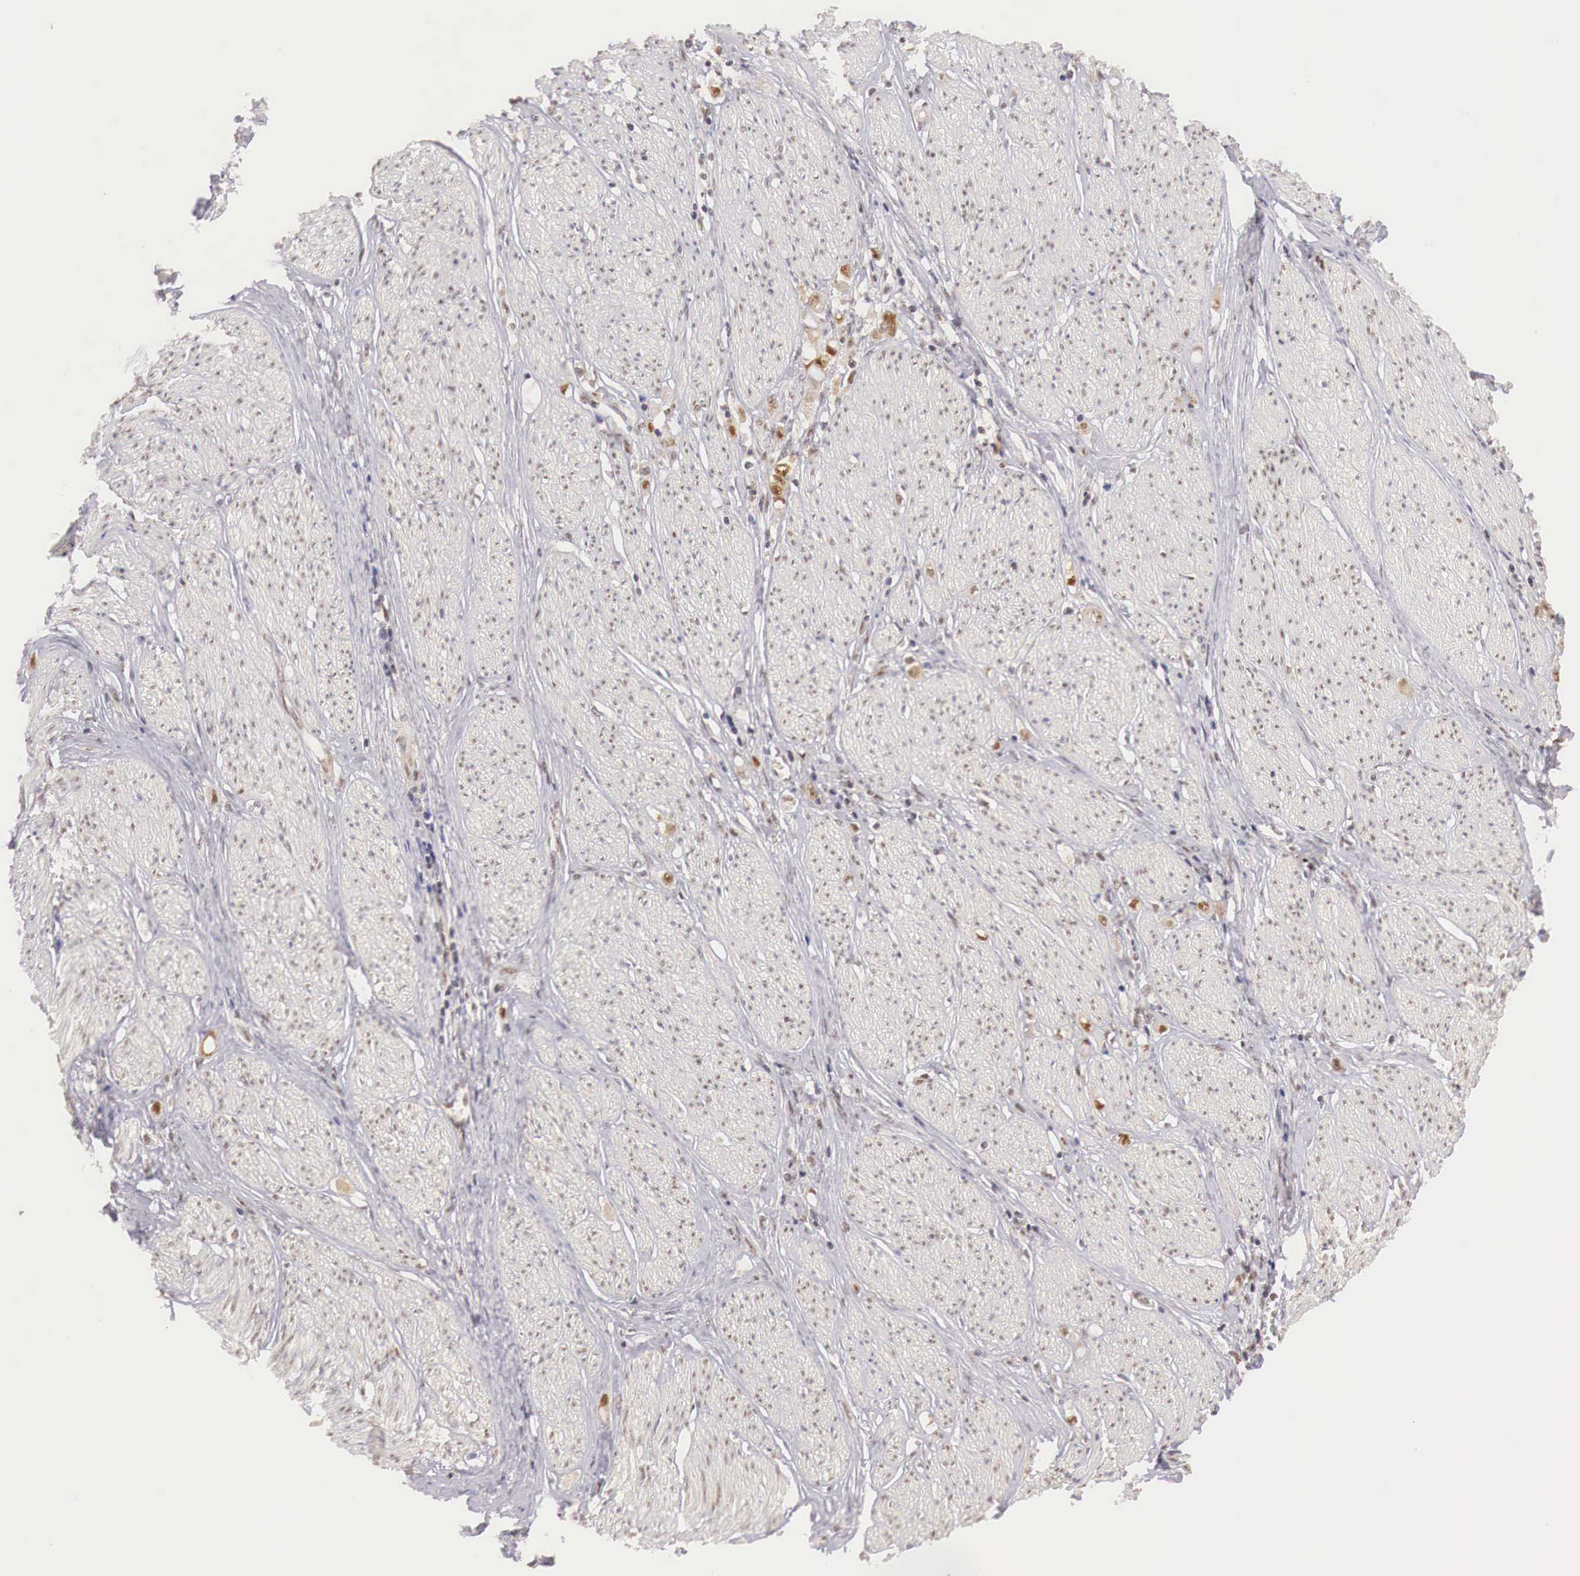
{"staining": {"intensity": "weak", "quantity": ">75%", "location": "cytoplasmic/membranous,nuclear"}, "tissue": "stomach cancer", "cell_type": "Tumor cells", "image_type": "cancer", "snomed": [{"axis": "morphology", "description": "Adenocarcinoma, NOS"}, {"axis": "topography", "description": "Stomach"}], "caption": "Immunohistochemical staining of stomach cancer (adenocarcinoma) displays low levels of weak cytoplasmic/membranous and nuclear protein positivity in approximately >75% of tumor cells.", "gene": "GPKOW", "patient": {"sex": "male", "age": 72}}